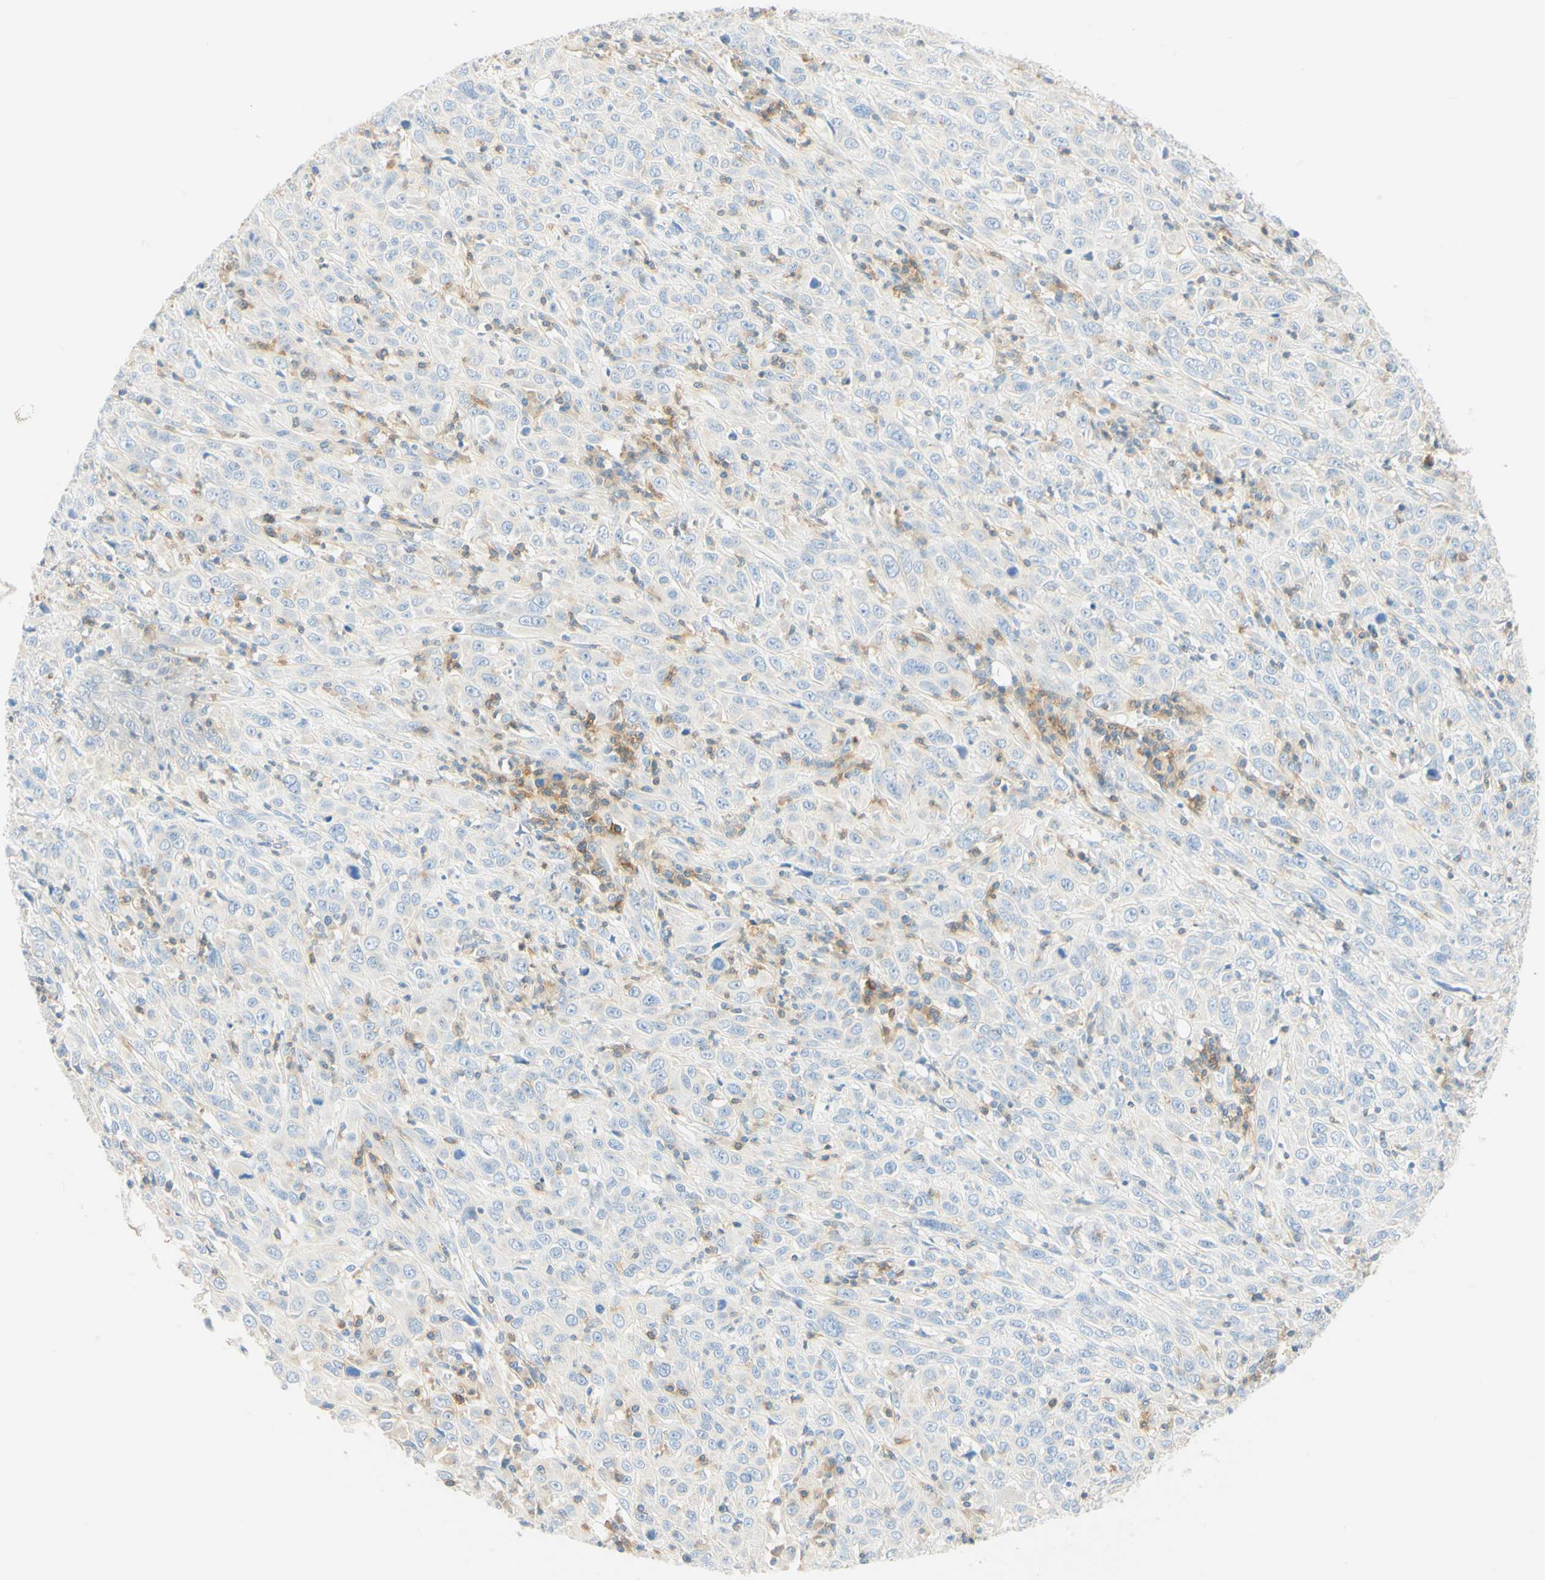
{"staining": {"intensity": "negative", "quantity": "none", "location": "none"}, "tissue": "cervical cancer", "cell_type": "Tumor cells", "image_type": "cancer", "snomed": [{"axis": "morphology", "description": "Squamous cell carcinoma, NOS"}, {"axis": "topography", "description": "Cervix"}], "caption": "Tumor cells are negative for brown protein staining in cervical cancer.", "gene": "LAT", "patient": {"sex": "female", "age": 46}}